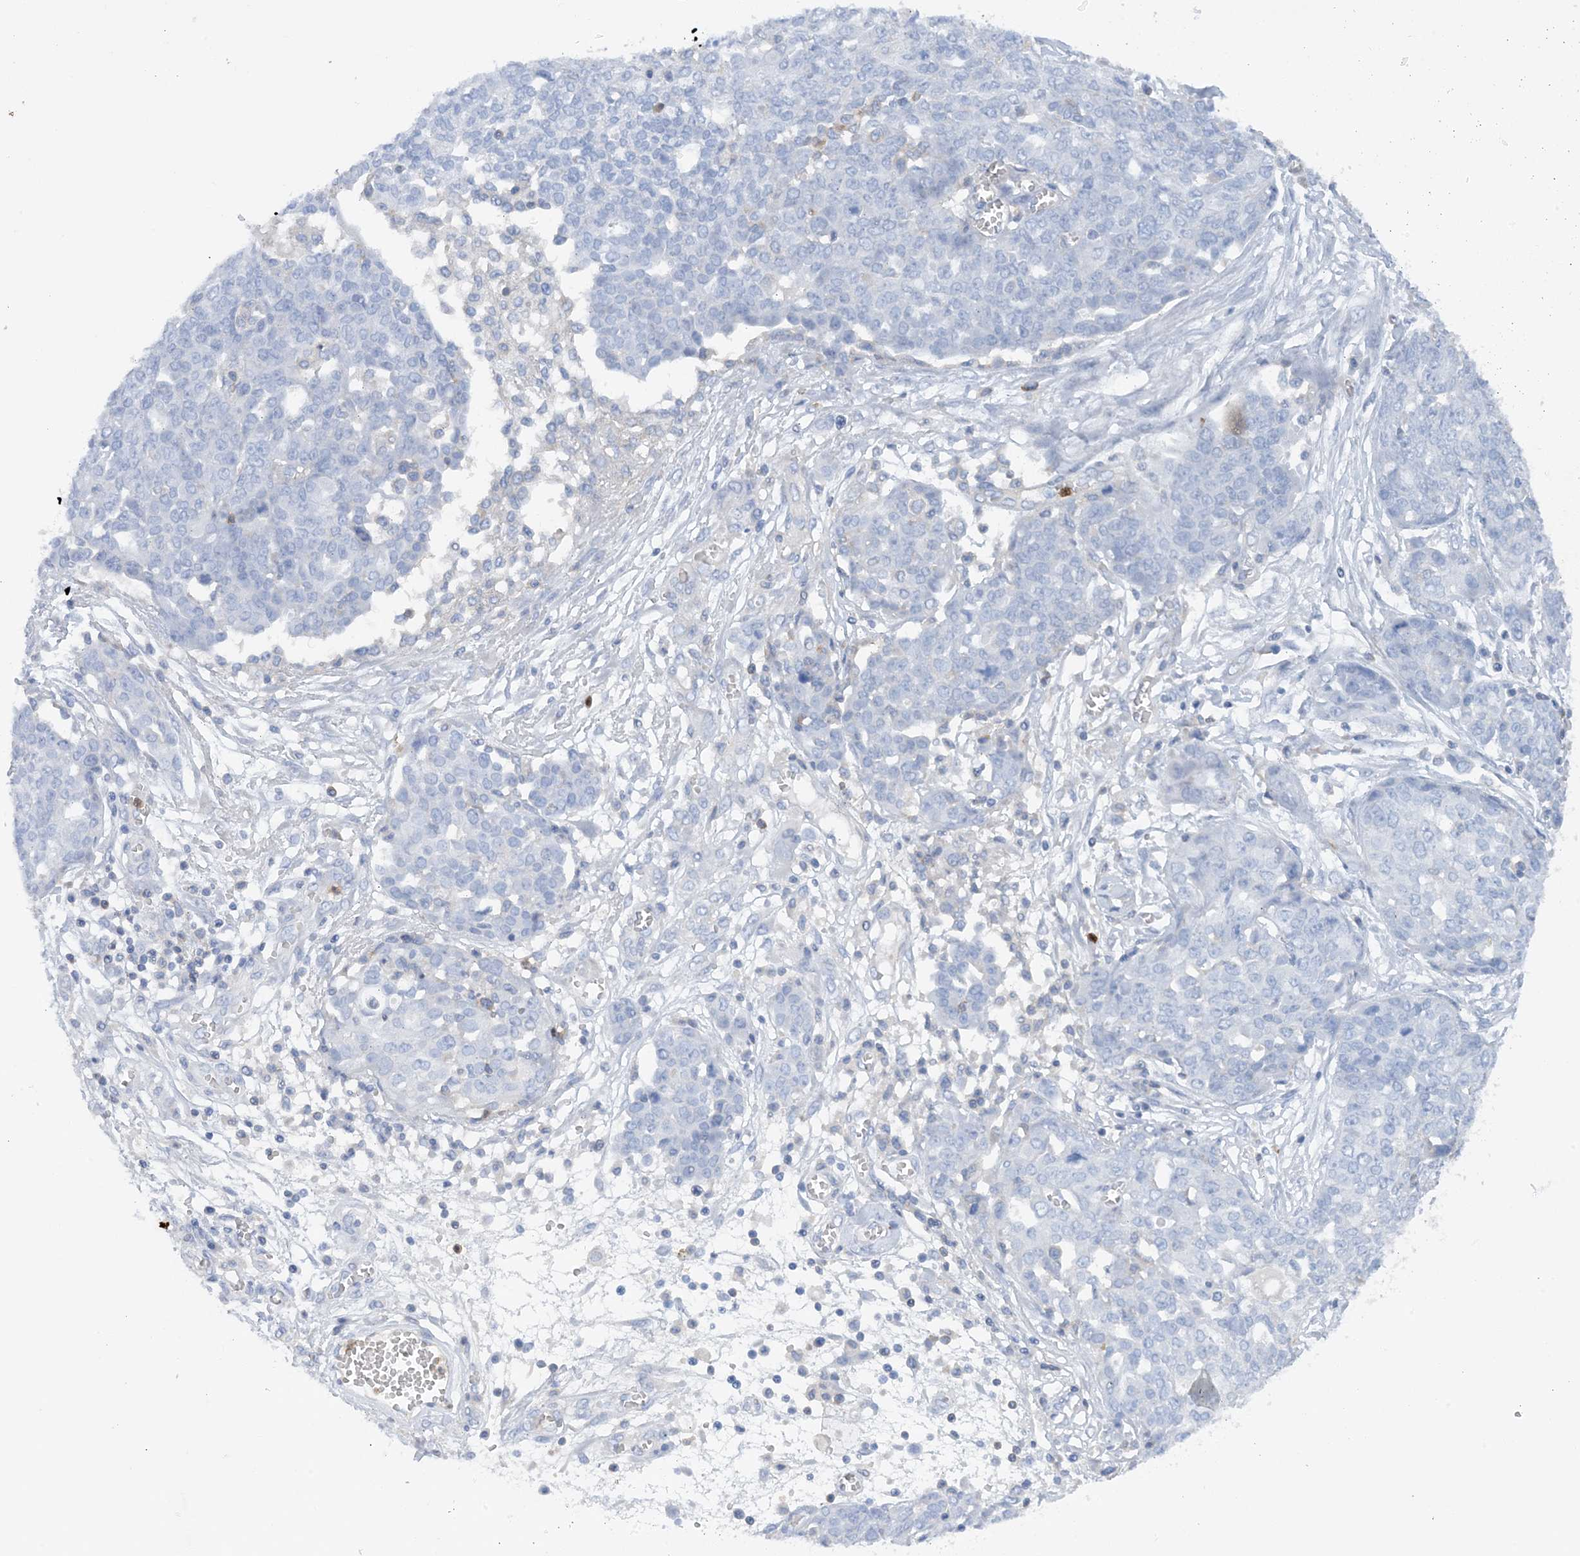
{"staining": {"intensity": "negative", "quantity": "none", "location": "none"}, "tissue": "ovarian cancer", "cell_type": "Tumor cells", "image_type": "cancer", "snomed": [{"axis": "morphology", "description": "Cystadenocarcinoma, serous, NOS"}, {"axis": "topography", "description": "Soft tissue"}, {"axis": "topography", "description": "Ovary"}], "caption": "High power microscopy micrograph of an immunohistochemistry histopathology image of ovarian cancer (serous cystadenocarcinoma), revealing no significant staining in tumor cells.", "gene": "PHACTR2", "patient": {"sex": "female", "age": 57}}